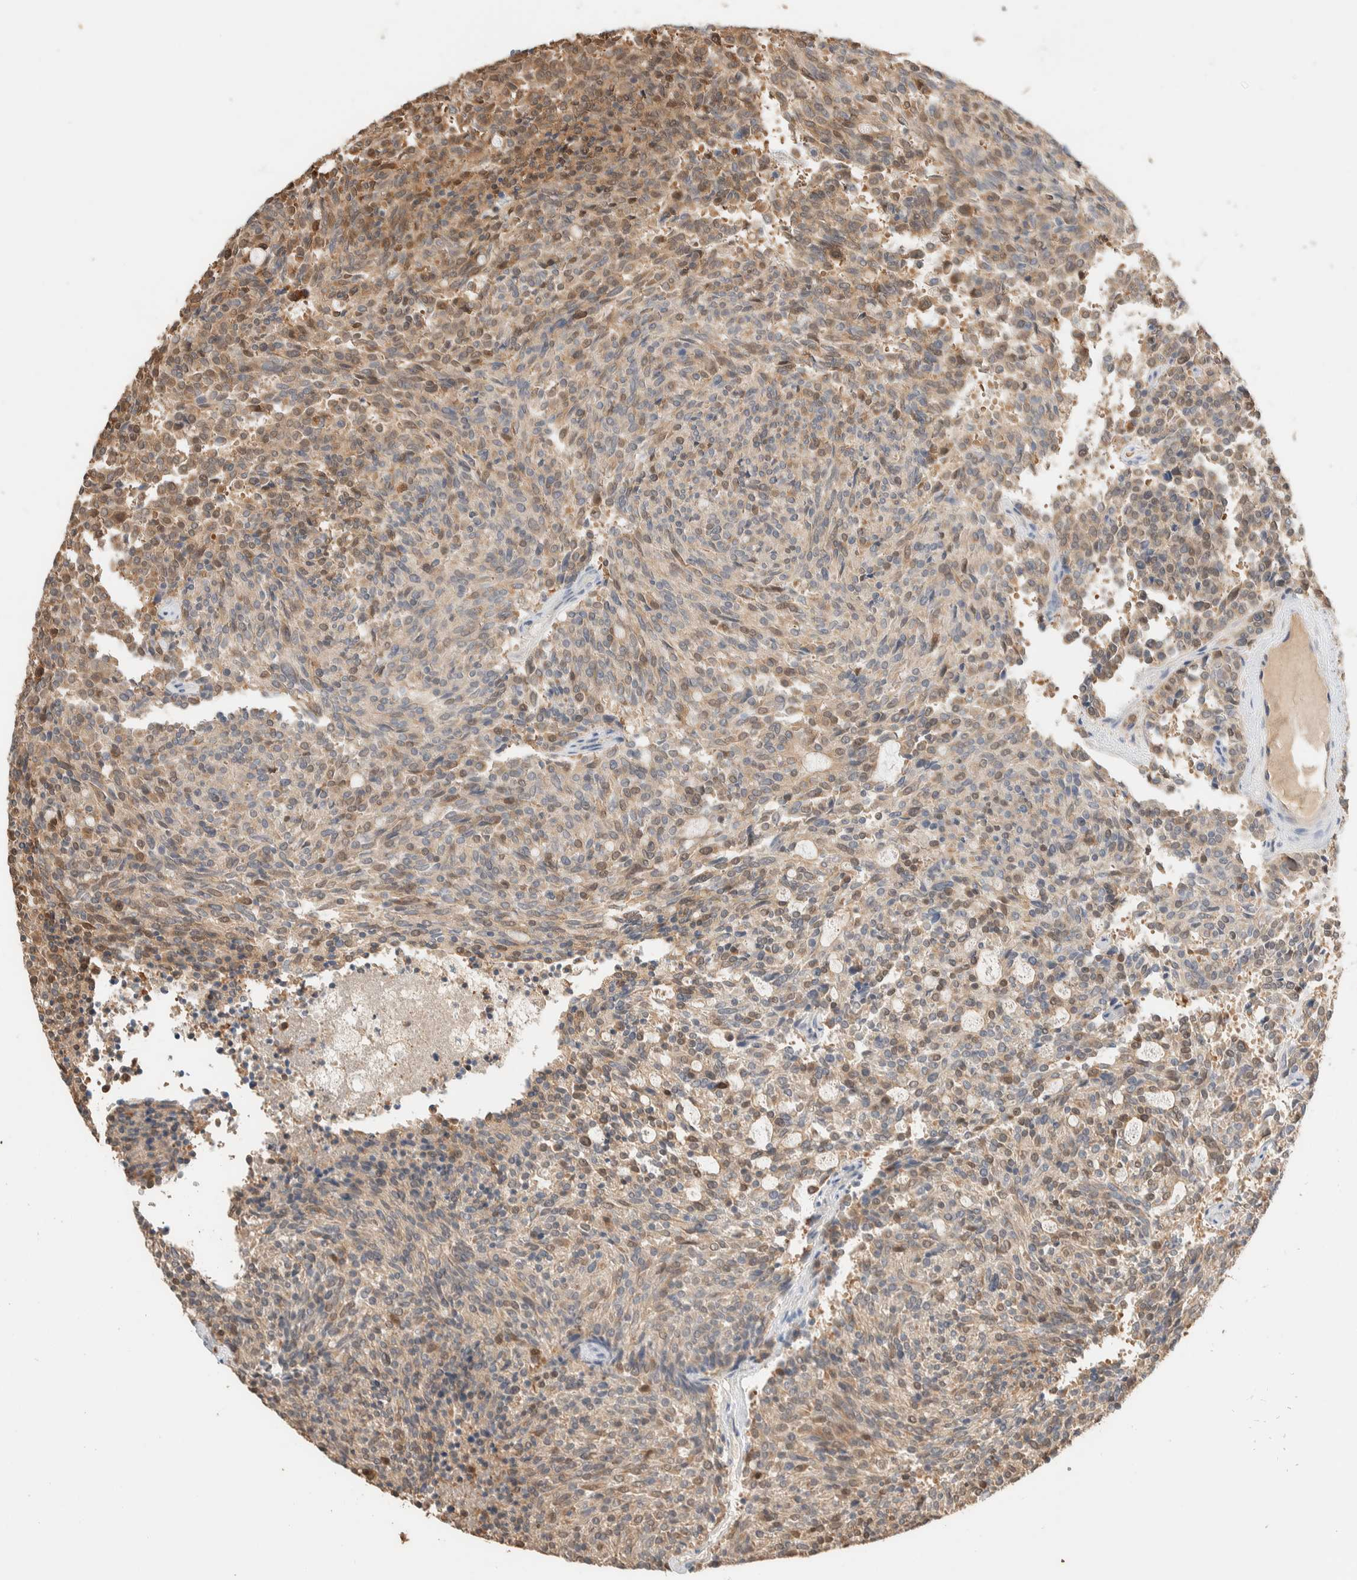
{"staining": {"intensity": "weak", "quantity": "25%-75%", "location": "cytoplasmic/membranous"}, "tissue": "carcinoid", "cell_type": "Tumor cells", "image_type": "cancer", "snomed": [{"axis": "morphology", "description": "Carcinoid, malignant, NOS"}, {"axis": "topography", "description": "Pancreas"}], "caption": "An IHC photomicrograph of tumor tissue is shown. Protein staining in brown shows weak cytoplasmic/membranous positivity in carcinoid (malignant) within tumor cells. Nuclei are stained in blue.", "gene": "SETD4", "patient": {"sex": "female", "age": 54}}